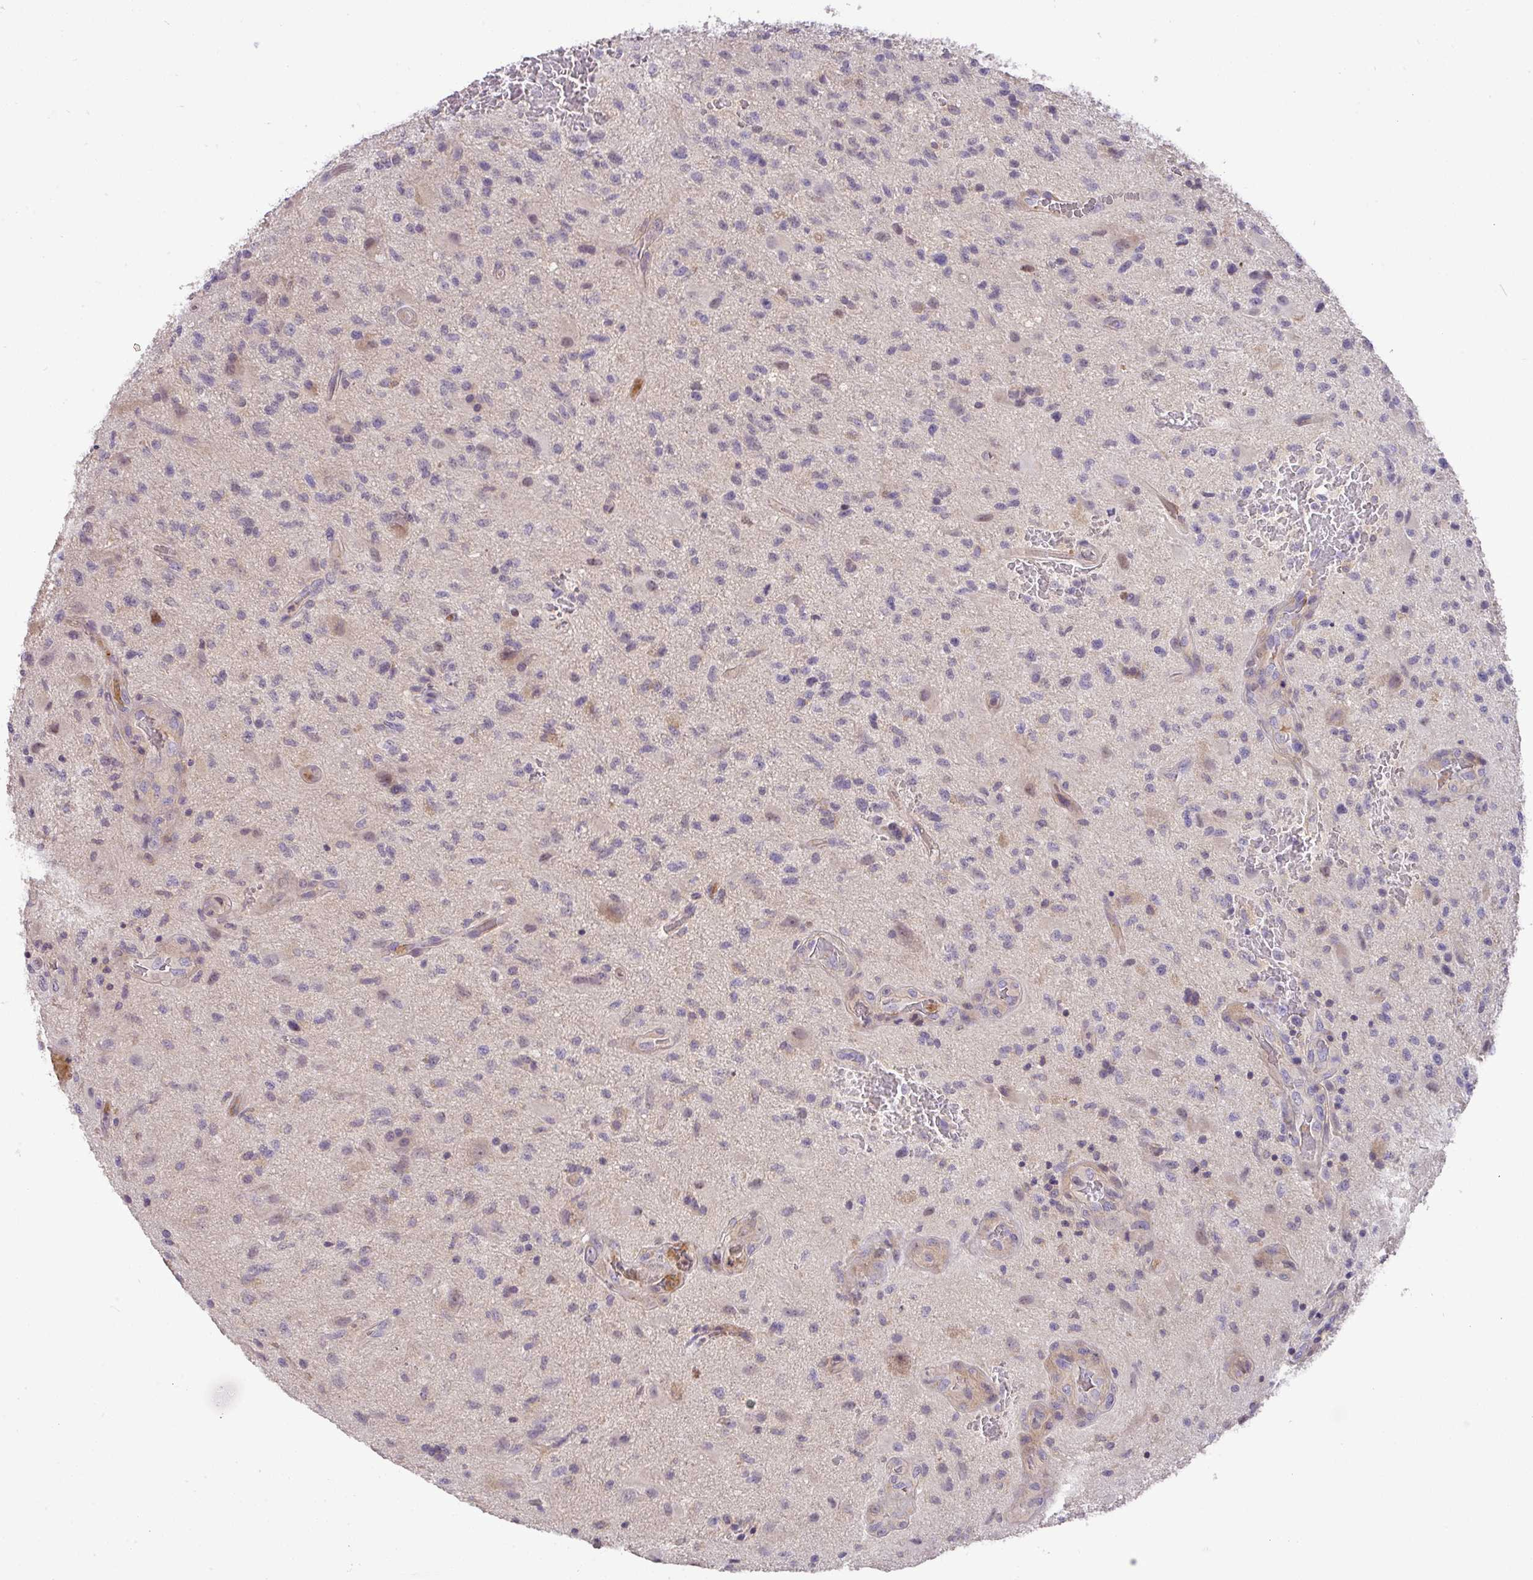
{"staining": {"intensity": "negative", "quantity": "none", "location": "none"}, "tissue": "glioma", "cell_type": "Tumor cells", "image_type": "cancer", "snomed": [{"axis": "morphology", "description": "Glioma, malignant, High grade"}, {"axis": "topography", "description": "Brain"}], "caption": "Tumor cells show no significant staining in malignant high-grade glioma.", "gene": "HOXC13", "patient": {"sex": "male", "age": 67}}